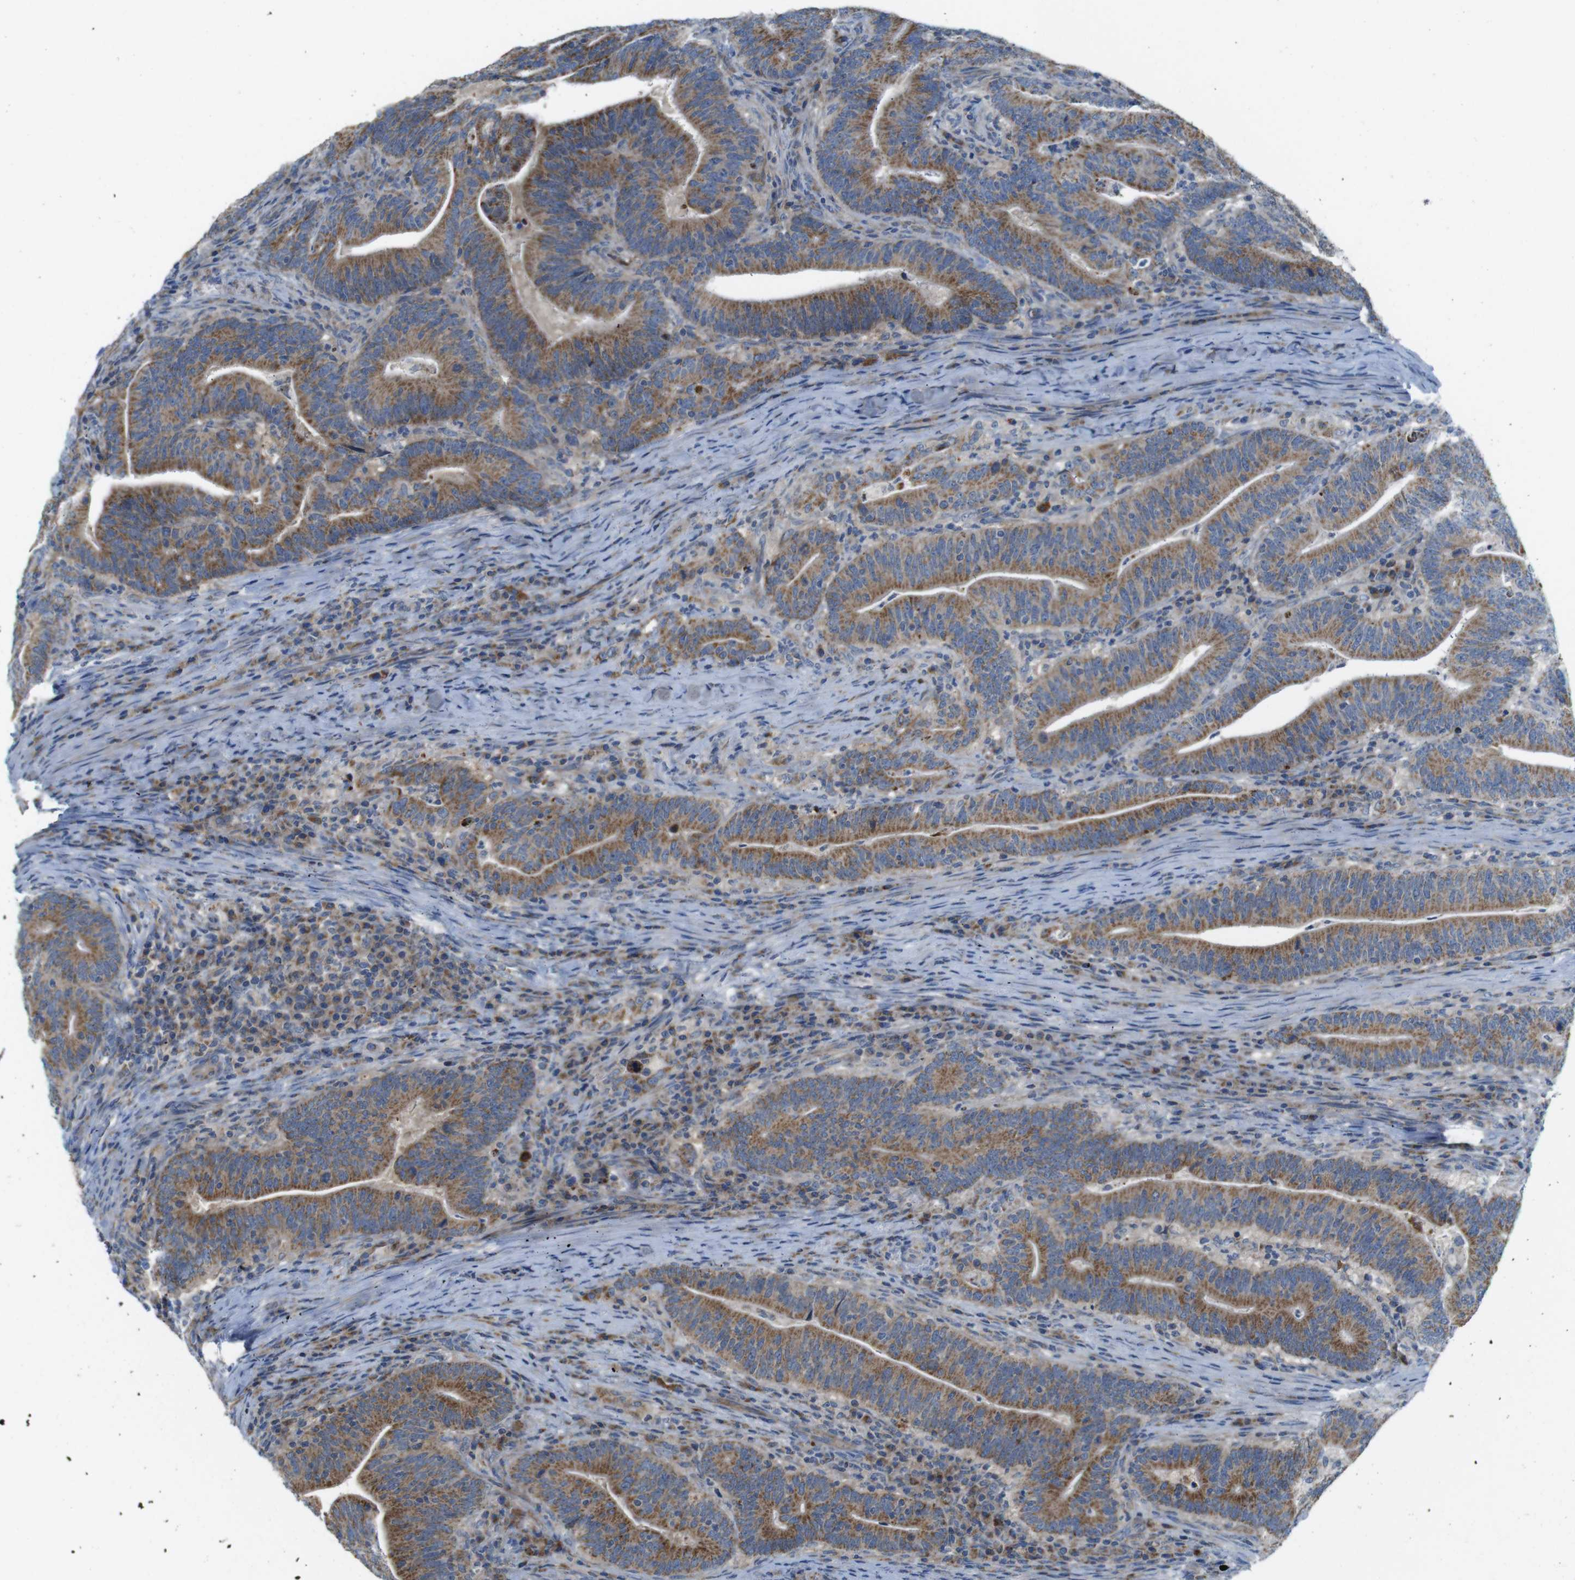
{"staining": {"intensity": "moderate", "quantity": ">75%", "location": "cytoplasmic/membranous"}, "tissue": "colorectal cancer", "cell_type": "Tumor cells", "image_type": "cancer", "snomed": [{"axis": "morphology", "description": "Normal tissue, NOS"}, {"axis": "morphology", "description": "Adenocarcinoma, NOS"}, {"axis": "topography", "description": "Colon"}], "caption": "Adenocarcinoma (colorectal) stained for a protein demonstrates moderate cytoplasmic/membranous positivity in tumor cells.", "gene": "MARCHF1", "patient": {"sex": "female", "age": 66}}